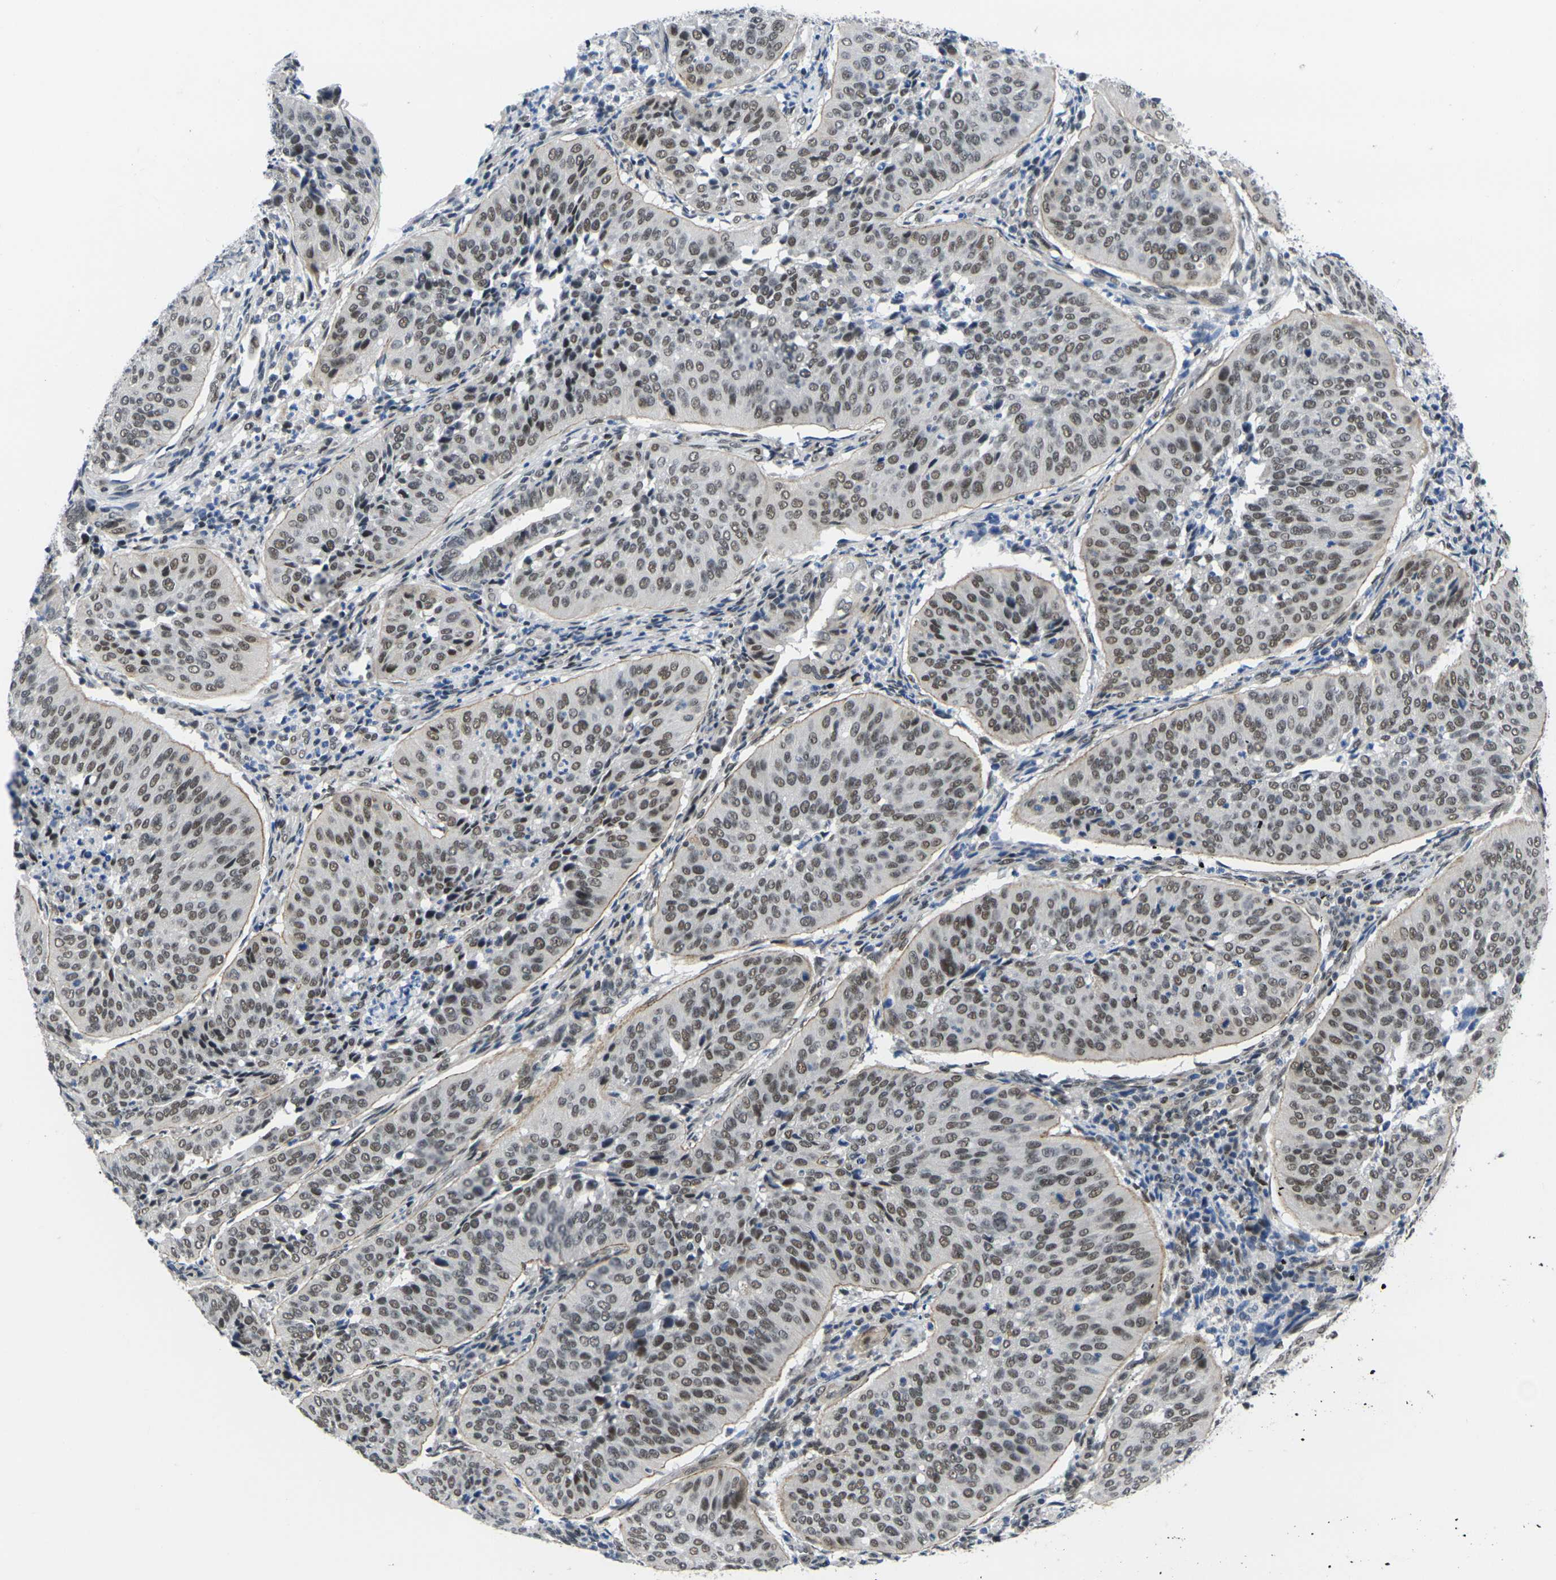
{"staining": {"intensity": "moderate", "quantity": ">75%", "location": "cytoplasmic/membranous,nuclear"}, "tissue": "cervical cancer", "cell_type": "Tumor cells", "image_type": "cancer", "snomed": [{"axis": "morphology", "description": "Normal tissue, NOS"}, {"axis": "morphology", "description": "Squamous cell carcinoma, NOS"}, {"axis": "topography", "description": "Cervix"}], "caption": "This histopathology image exhibits immunohistochemistry staining of human cervical cancer, with medium moderate cytoplasmic/membranous and nuclear staining in about >75% of tumor cells.", "gene": "RBM7", "patient": {"sex": "female", "age": 39}}